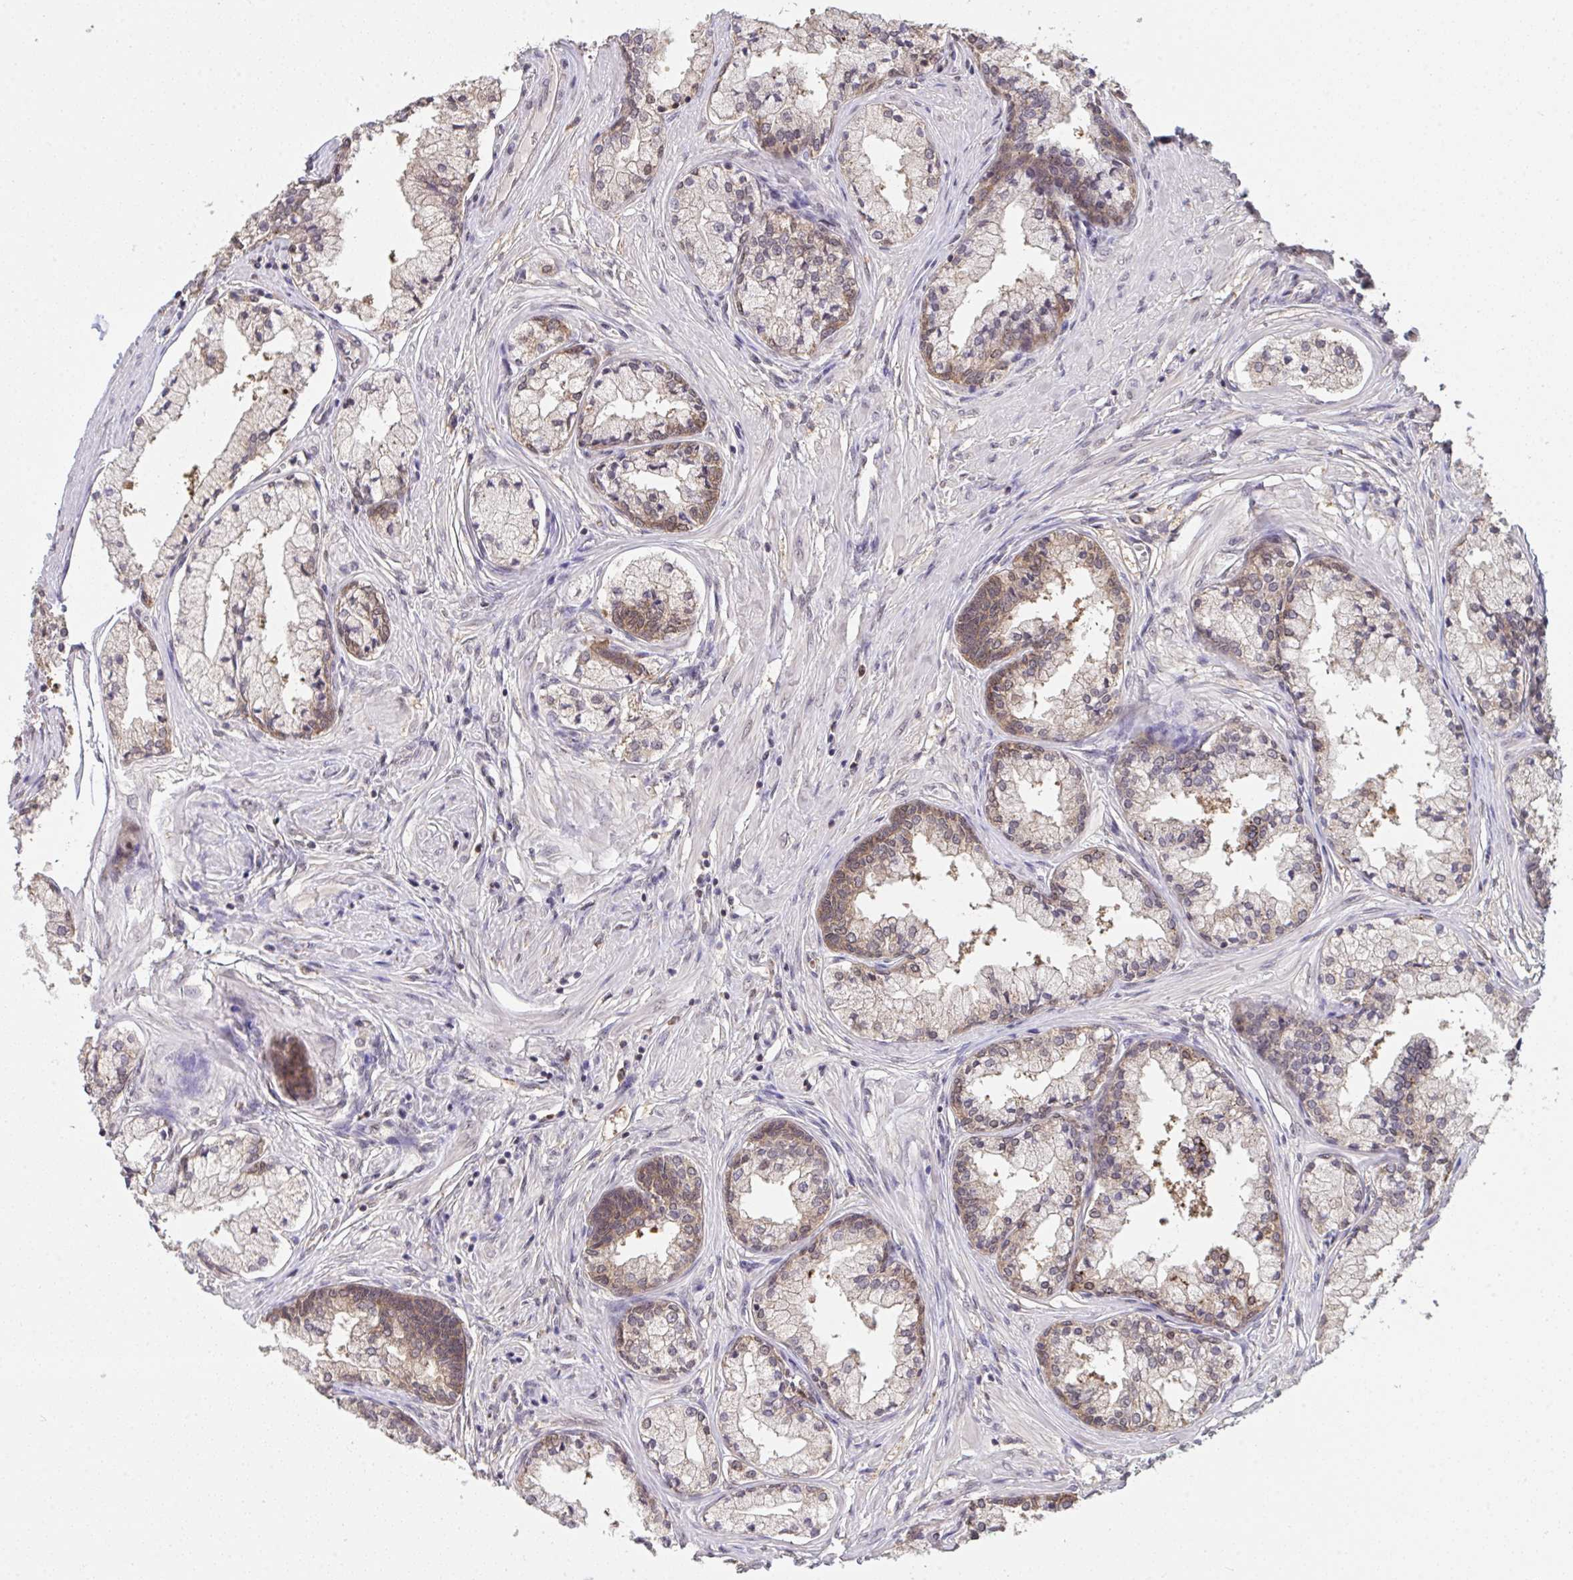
{"staining": {"intensity": "moderate", "quantity": "25%-75%", "location": "cytoplasmic/membranous"}, "tissue": "prostate cancer", "cell_type": "Tumor cells", "image_type": "cancer", "snomed": [{"axis": "morphology", "description": "Adenocarcinoma, High grade"}, {"axis": "topography", "description": "Prostate"}], "caption": "Tumor cells display moderate cytoplasmic/membranous staining in approximately 25%-75% of cells in prostate cancer.", "gene": "C12orf57", "patient": {"sex": "male", "age": 66}}